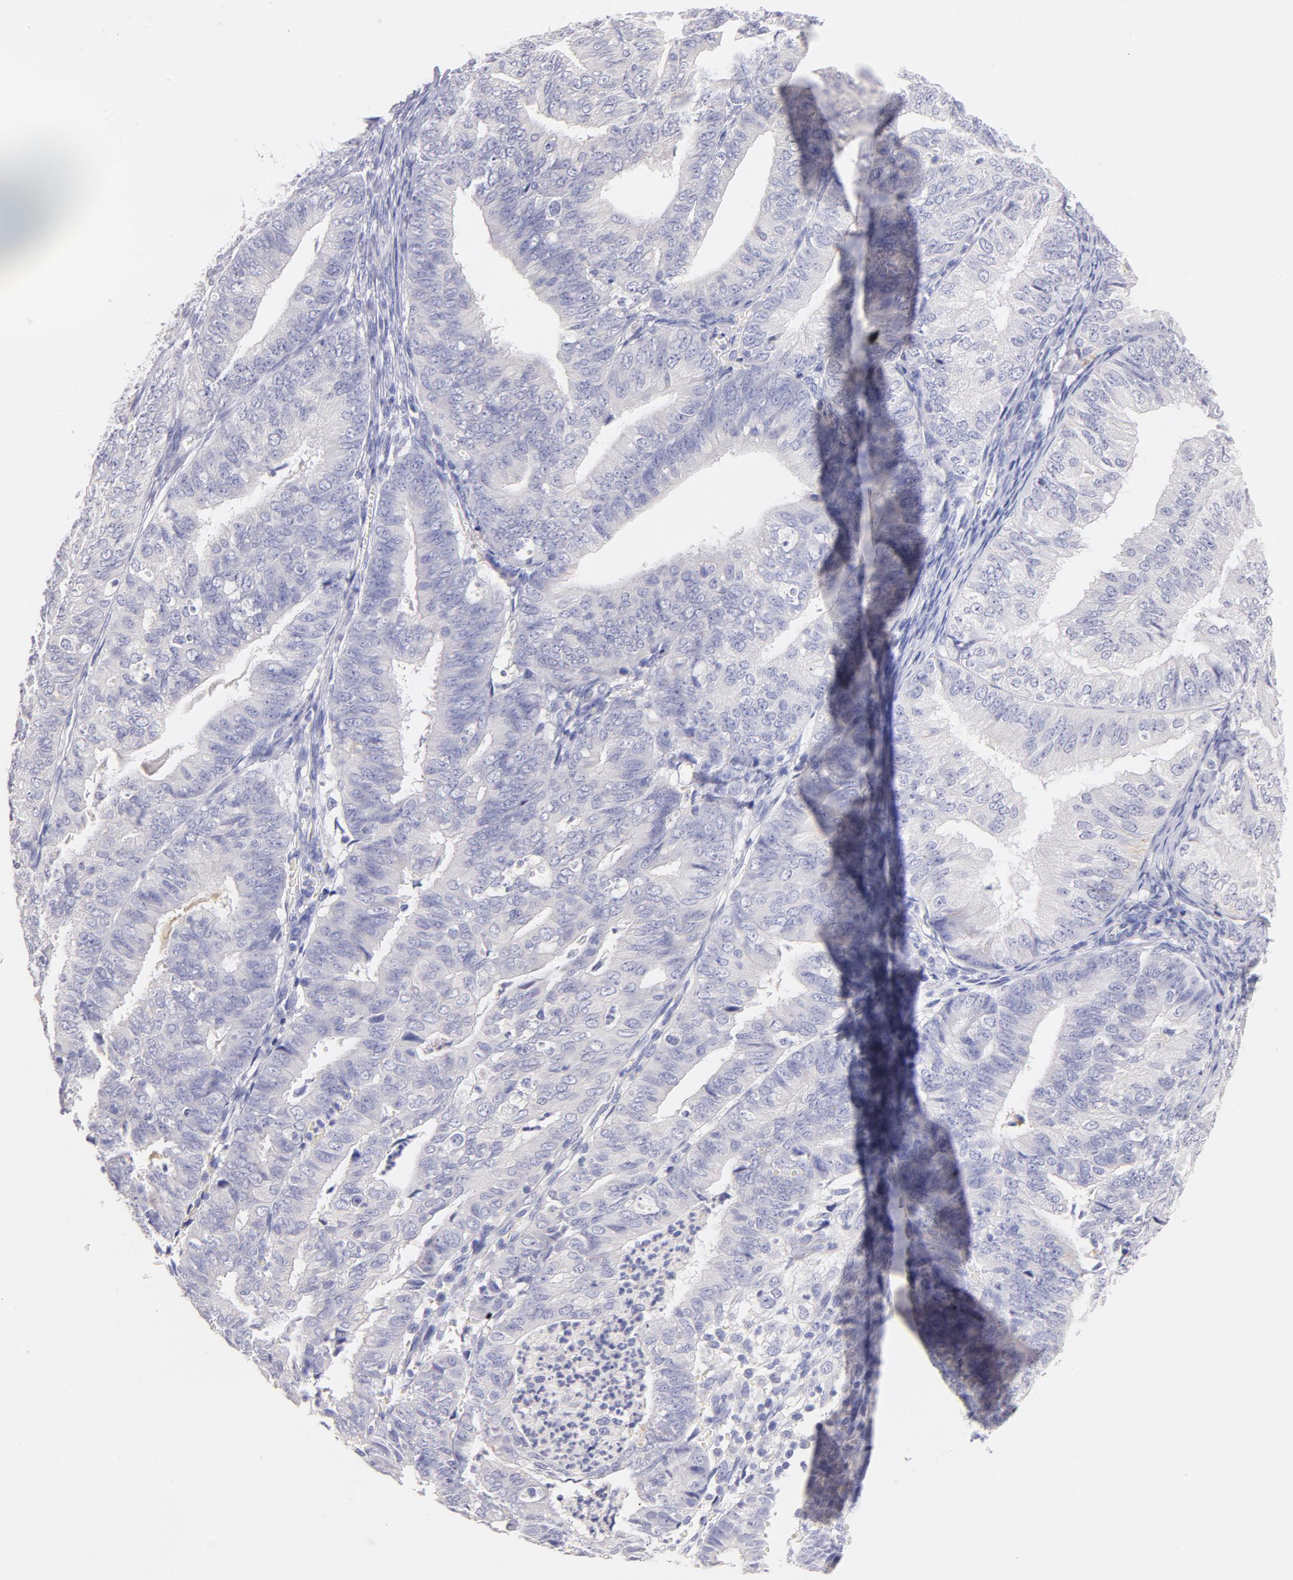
{"staining": {"intensity": "negative", "quantity": "none", "location": "none"}, "tissue": "endometrial cancer", "cell_type": "Tumor cells", "image_type": "cancer", "snomed": [{"axis": "morphology", "description": "Adenocarcinoma, NOS"}, {"axis": "topography", "description": "Endometrium"}], "caption": "The image shows no staining of tumor cells in endometrial adenocarcinoma.", "gene": "CD44", "patient": {"sex": "female", "age": 66}}